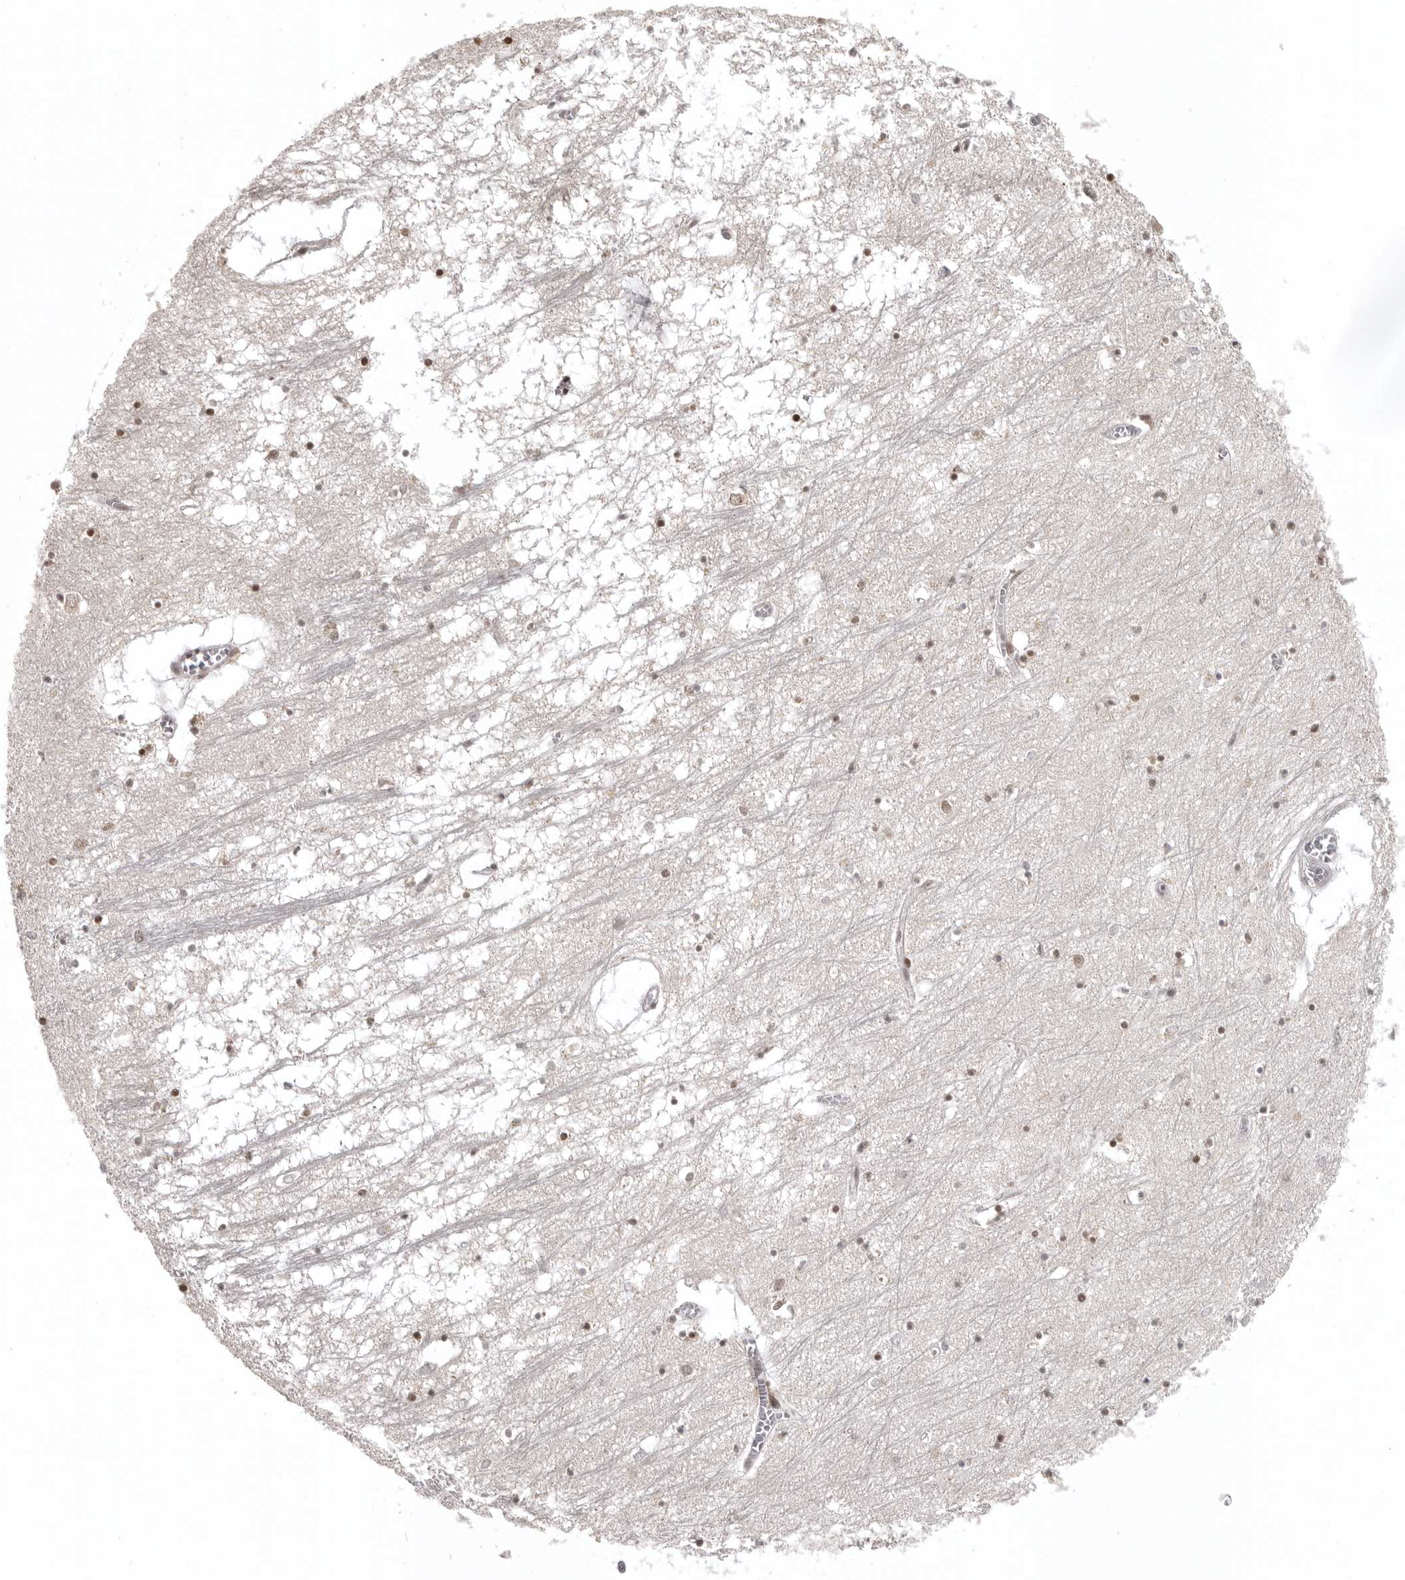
{"staining": {"intensity": "moderate", "quantity": ">75%", "location": "nuclear"}, "tissue": "hippocampus", "cell_type": "Glial cells", "image_type": "normal", "snomed": [{"axis": "morphology", "description": "Normal tissue, NOS"}, {"axis": "topography", "description": "Hippocampus"}], "caption": "Immunohistochemical staining of benign human hippocampus displays moderate nuclear protein staining in about >75% of glial cells.", "gene": "ISG20L2", "patient": {"sex": "male", "age": 70}}